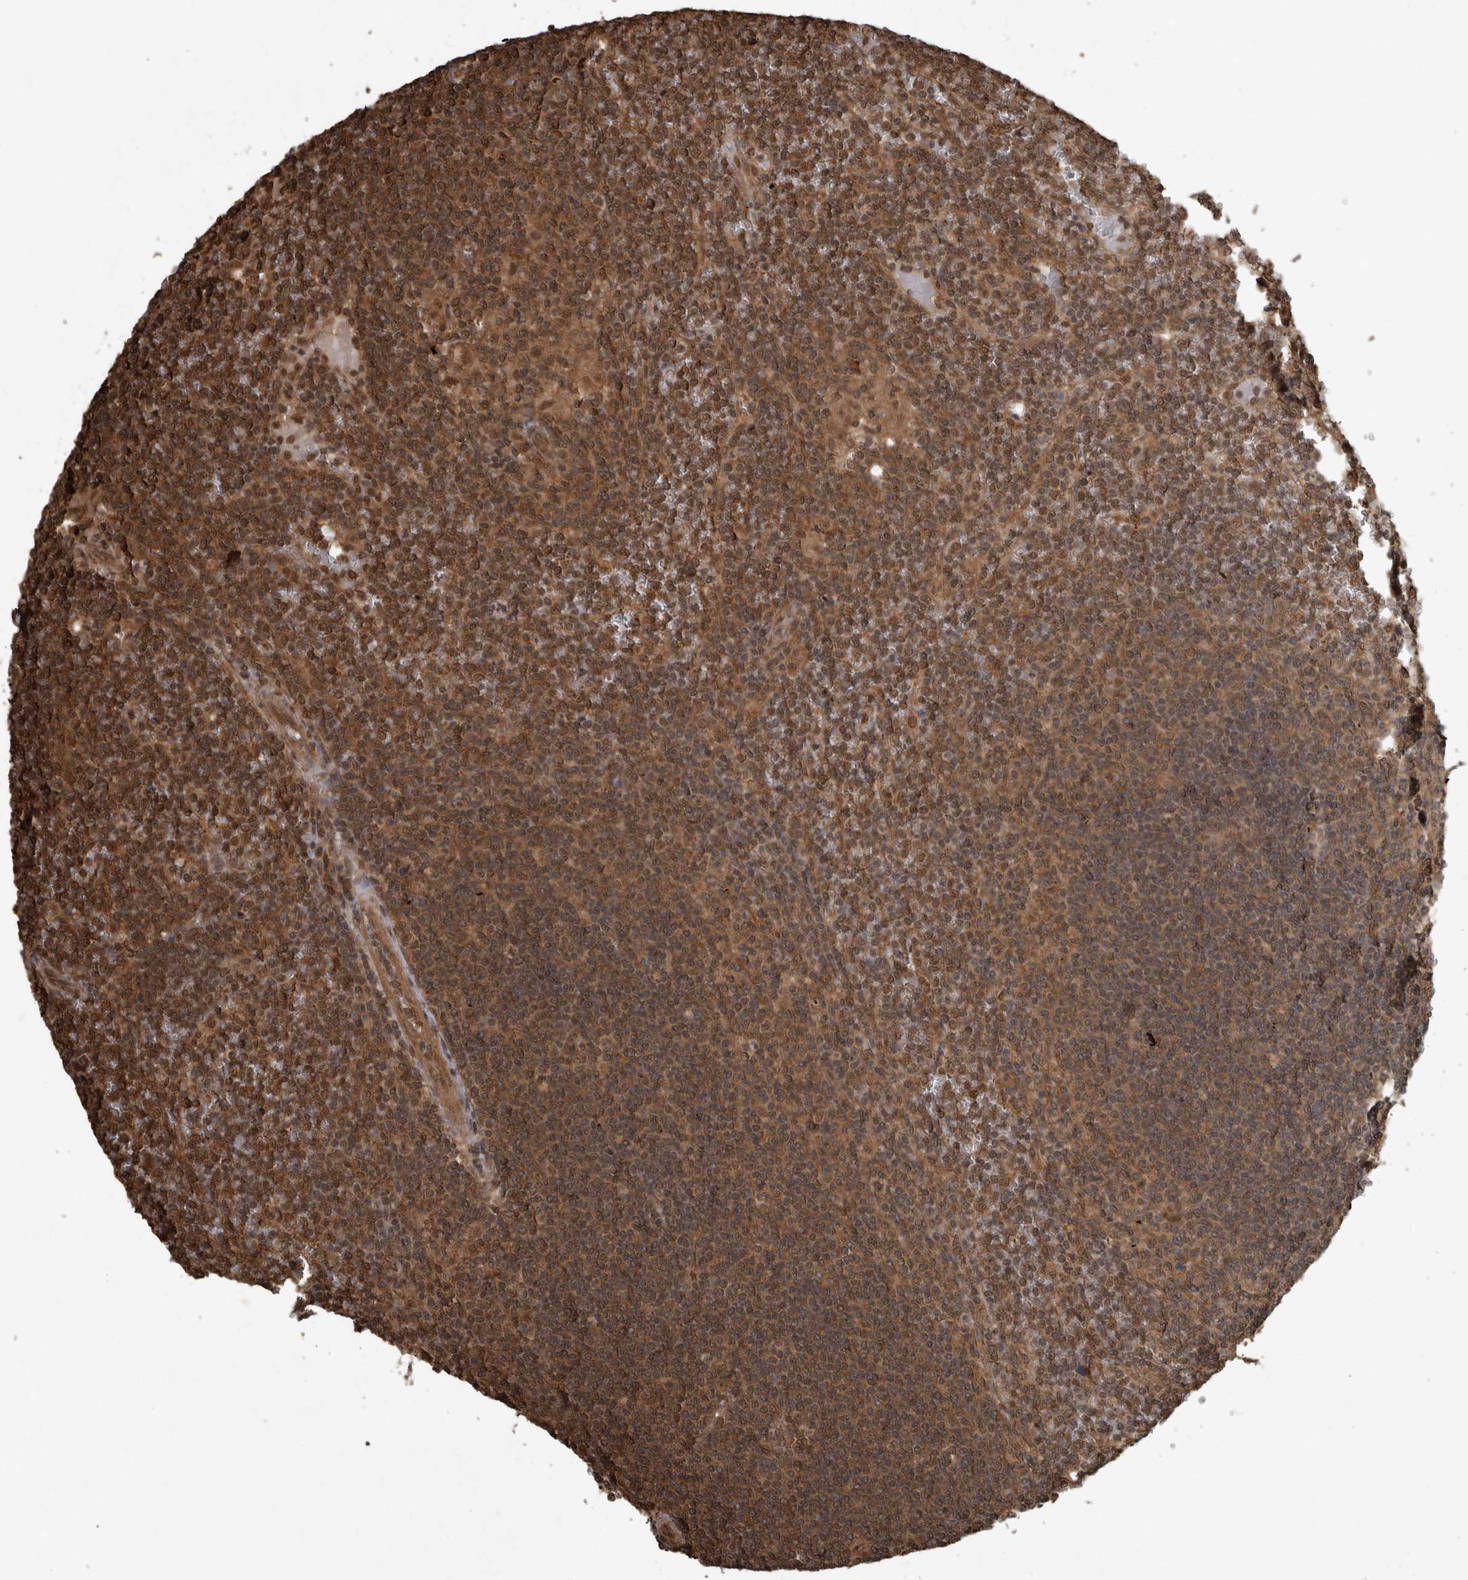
{"staining": {"intensity": "moderate", "quantity": ">75%", "location": "cytoplasmic/membranous,nuclear"}, "tissue": "lymphoma", "cell_type": "Tumor cells", "image_type": "cancer", "snomed": [{"axis": "morphology", "description": "Malignant lymphoma, non-Hodgkin's type, Low grade"}, {"axis": "topography", "description": "Spleen"}], "caption": "Lymphoma stained for a protein (brown) exhibits moderate cytoplasmic/membranous and nuclear positive staining in approximately >75% of tumor cells.", "gene": "ARHGEF12", "patient": {"sex": "female", "age": 19}}